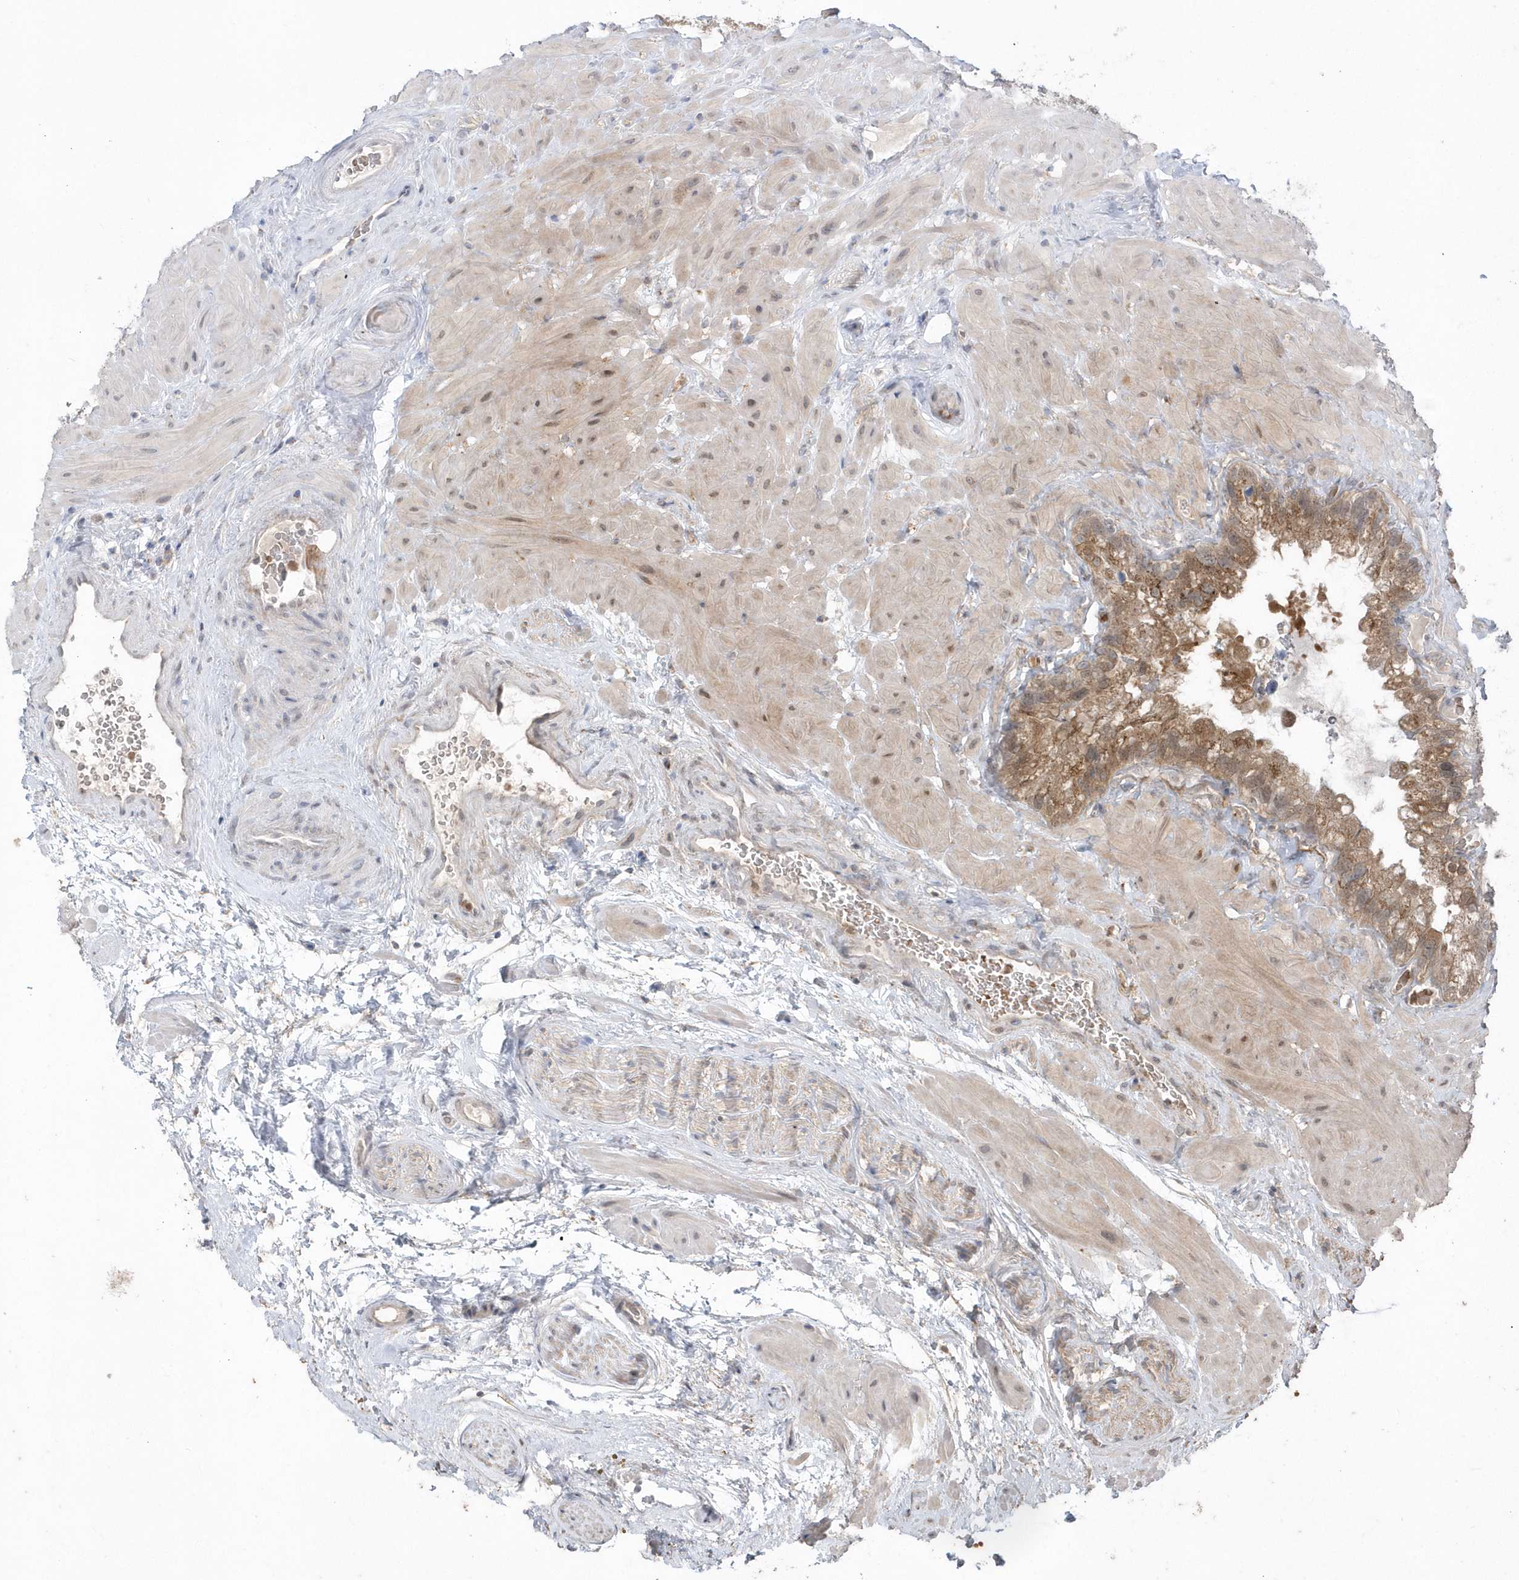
{"staining": {"intensity": "moderate", "quantity": ">75%", "location": "cytoplasmic/membranous"}, "tissue": "seminal vesicle", "cell_type": "Glandular cells", "image_type": "normal", "snomed": [{"axis": "morphology", "description": "Normal tissue, NOS"}, {"axis": "topography", "description": "Prostate"}, {"axis": "topography", "description": "Seminal veicle"}], "caption": "Seminal vesicle stained for a protein (brown) reveals moderate cytoplasmic/membranous positive positivity in approximately >75% of glandular cells.", "gene": "GEMIN6", "patient": {"sex": "male", "age": 68}}